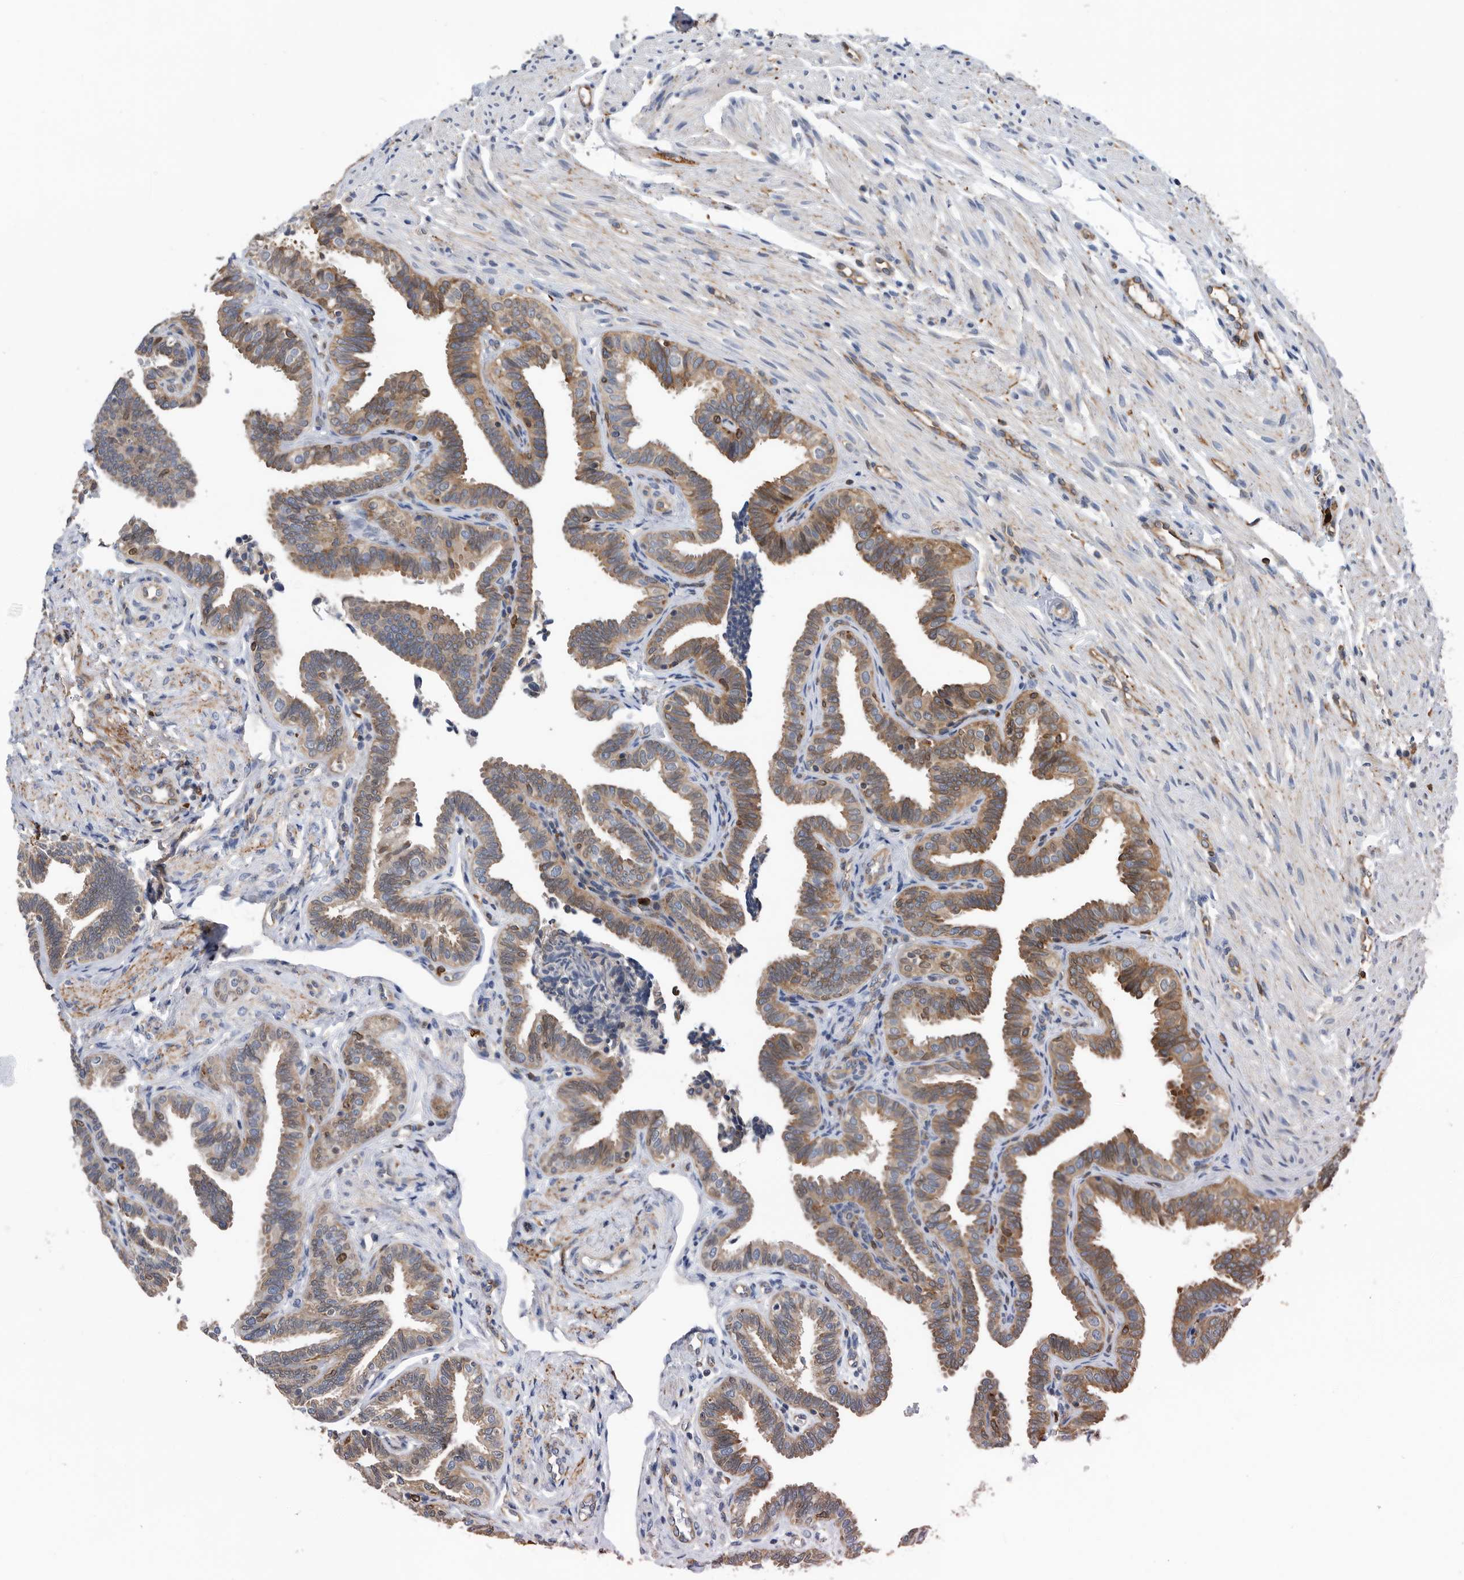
{"staining": {"intensity": "moderate", "quantity": "<25%", "location": "cytoplasmic/membranous,nuclear"}, "tissue": "fallopian tube", "cell_type": "Glandular cells", "image_type": "normal", "snomed": [{"axis": "morphology", "description": "Normal tissue, NOS"}, {"axis": "topography", "description": "Fallopian tube"}], "caption": "Fallopian tube stained with DAB IHC demonstrates low levels of moderate cytoplasmic/membranous,nuclear expression in approximately <25% of glandular cells.", "gene": "ATAD2", "patient": {"sex": "female", "age": 39}}